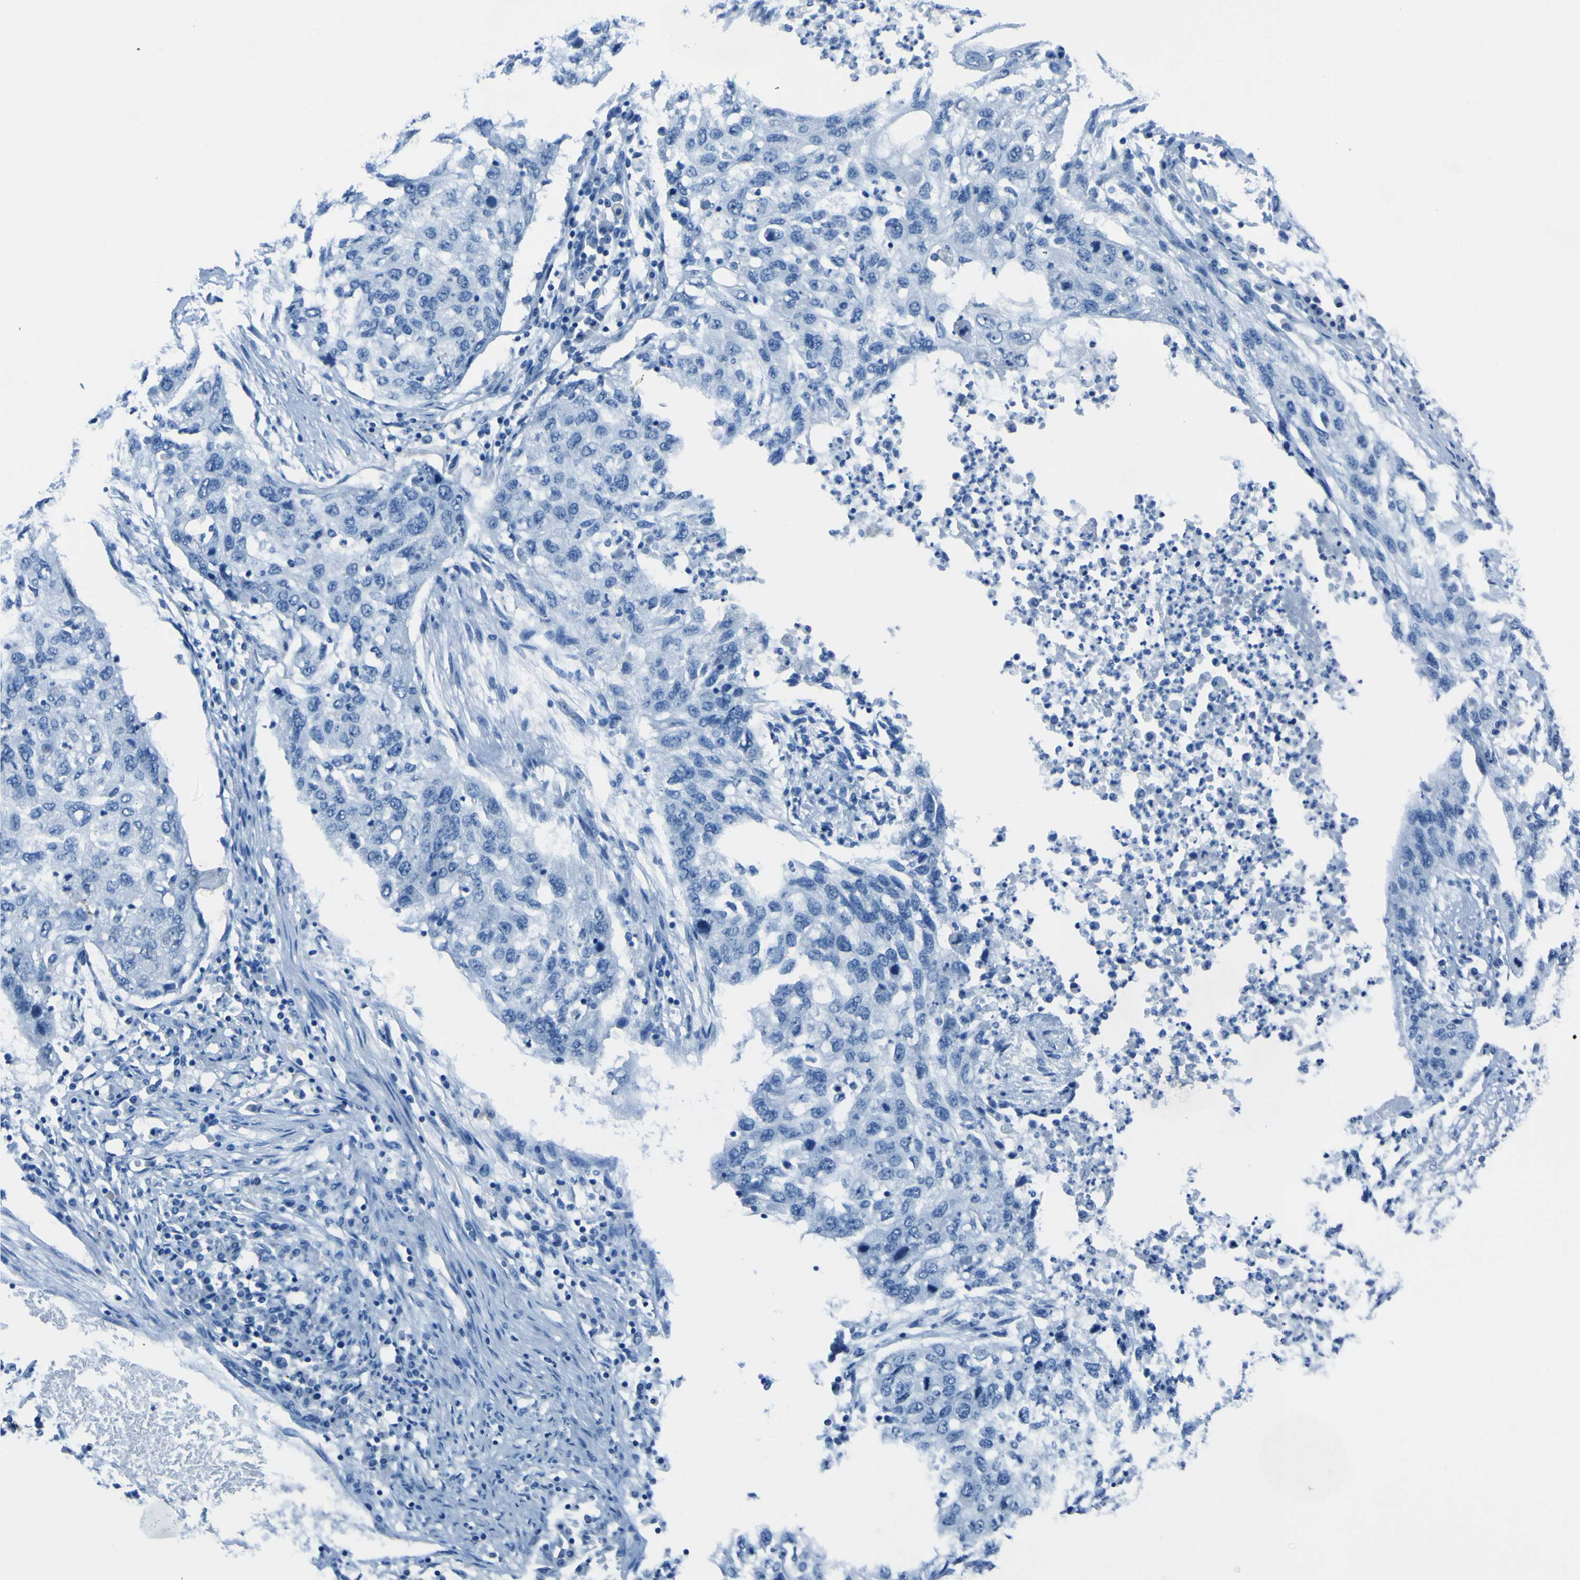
{"staining": {"intensity": "negative", "quantity": "none", "location": "none"}, "tissue": "lung cancer", "cell_type": "Tumor cells", "image_type": "cancer", "snomed": [{"axis": "morphology", "description": "Squamous cell carcinoma, NOS"}, {"axis": "topography", "description": "Lung"}], "caption": "The histopathology image shows no significant expression in tumor cells of lung cancer.", "gene": "PHKG1", "patient": {"sex": "female", "age": 63}}